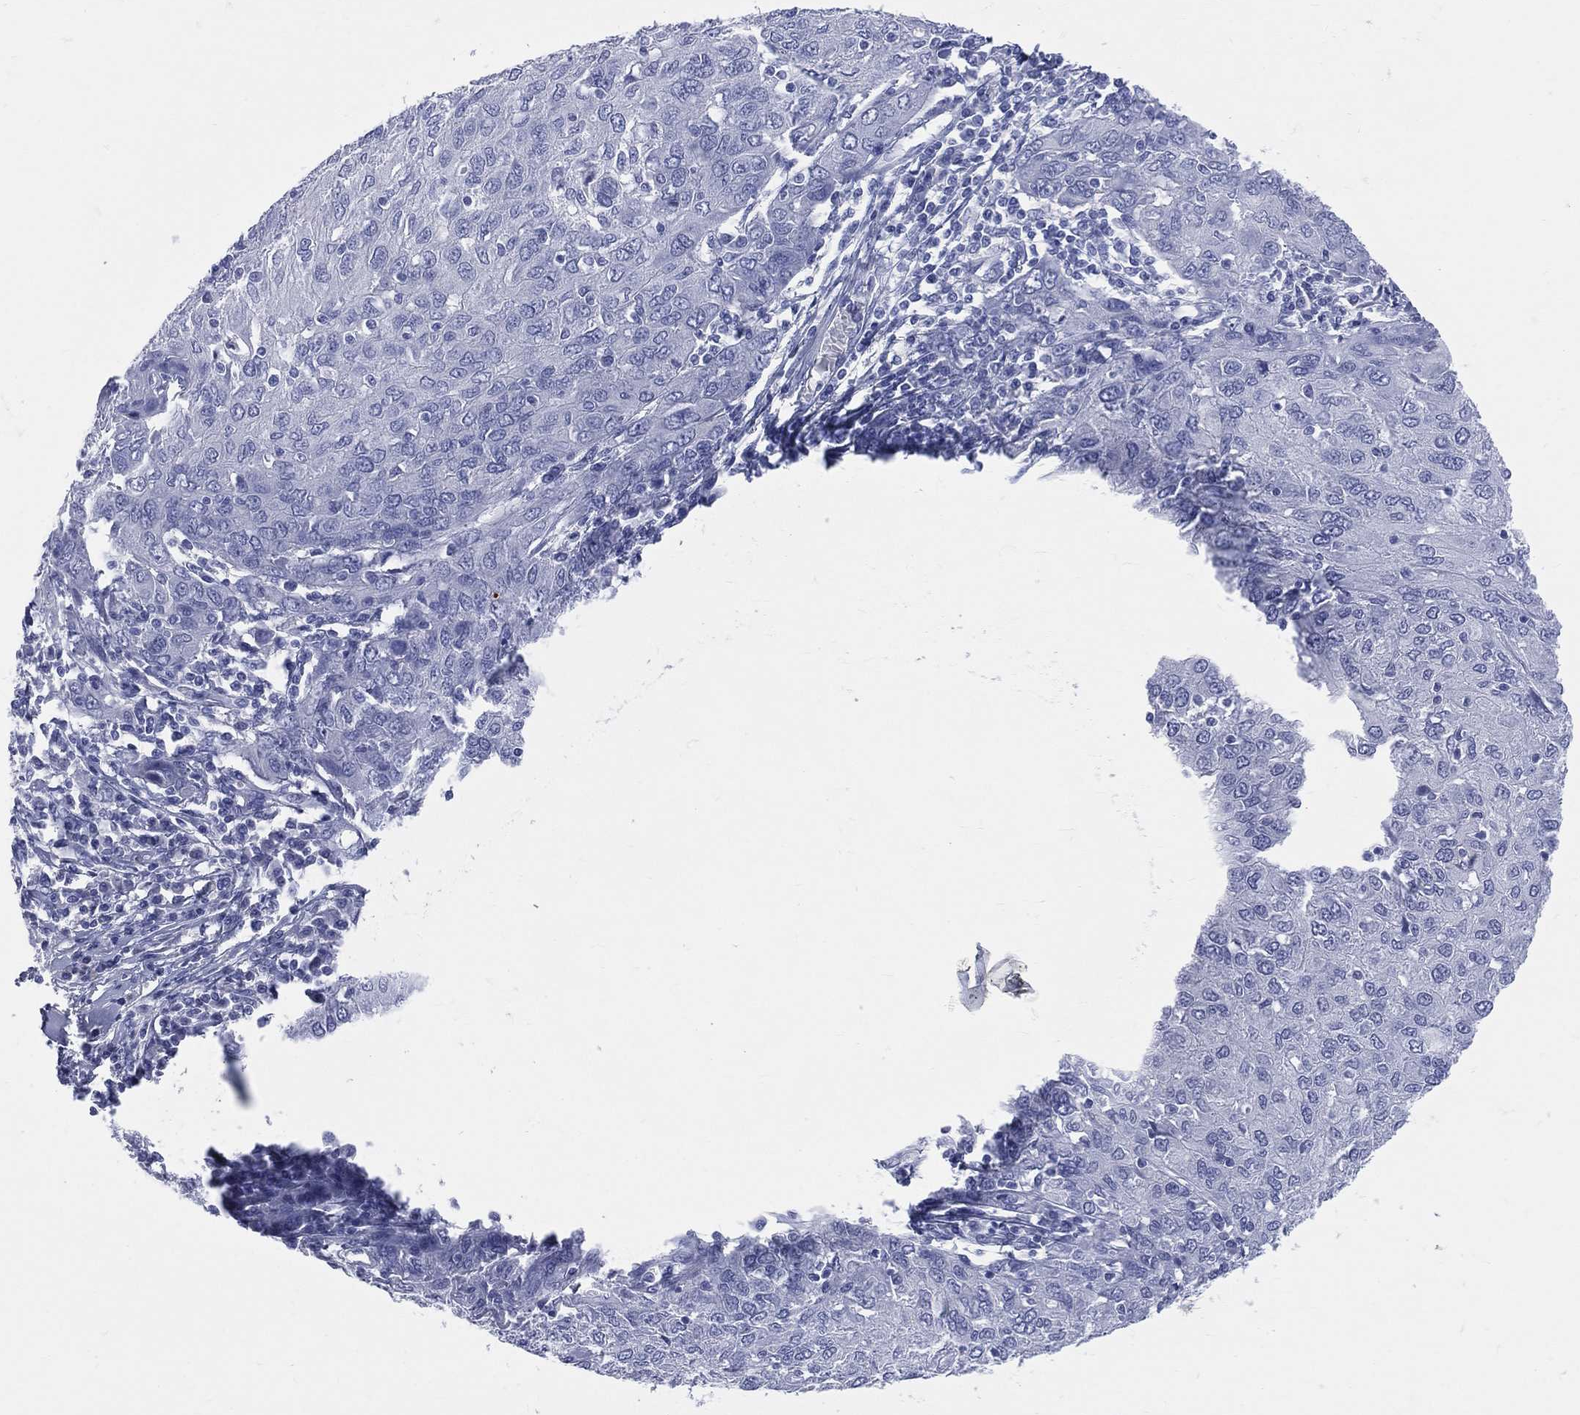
{"staining": {"intensity": "negative", "quantity": "none", "location": "none"}, "tissue": "ovarian cancer", "cell_type": "Tumor cells", "image_type": "cancer", "snomed": [{"axis": "morphology", "description": "Carcinoma, endometroid"}, {"axis": "topography", "description": "Ovary"}], "caption": "DAB (3,3'-diaminobenzidine) immunohistochemical staining of endometroid carcinoma (ovarian) exhibits no significant staining in tumor cells.", "gene": "CYLC1", "patient": {"sex": "female", "age": 50}}